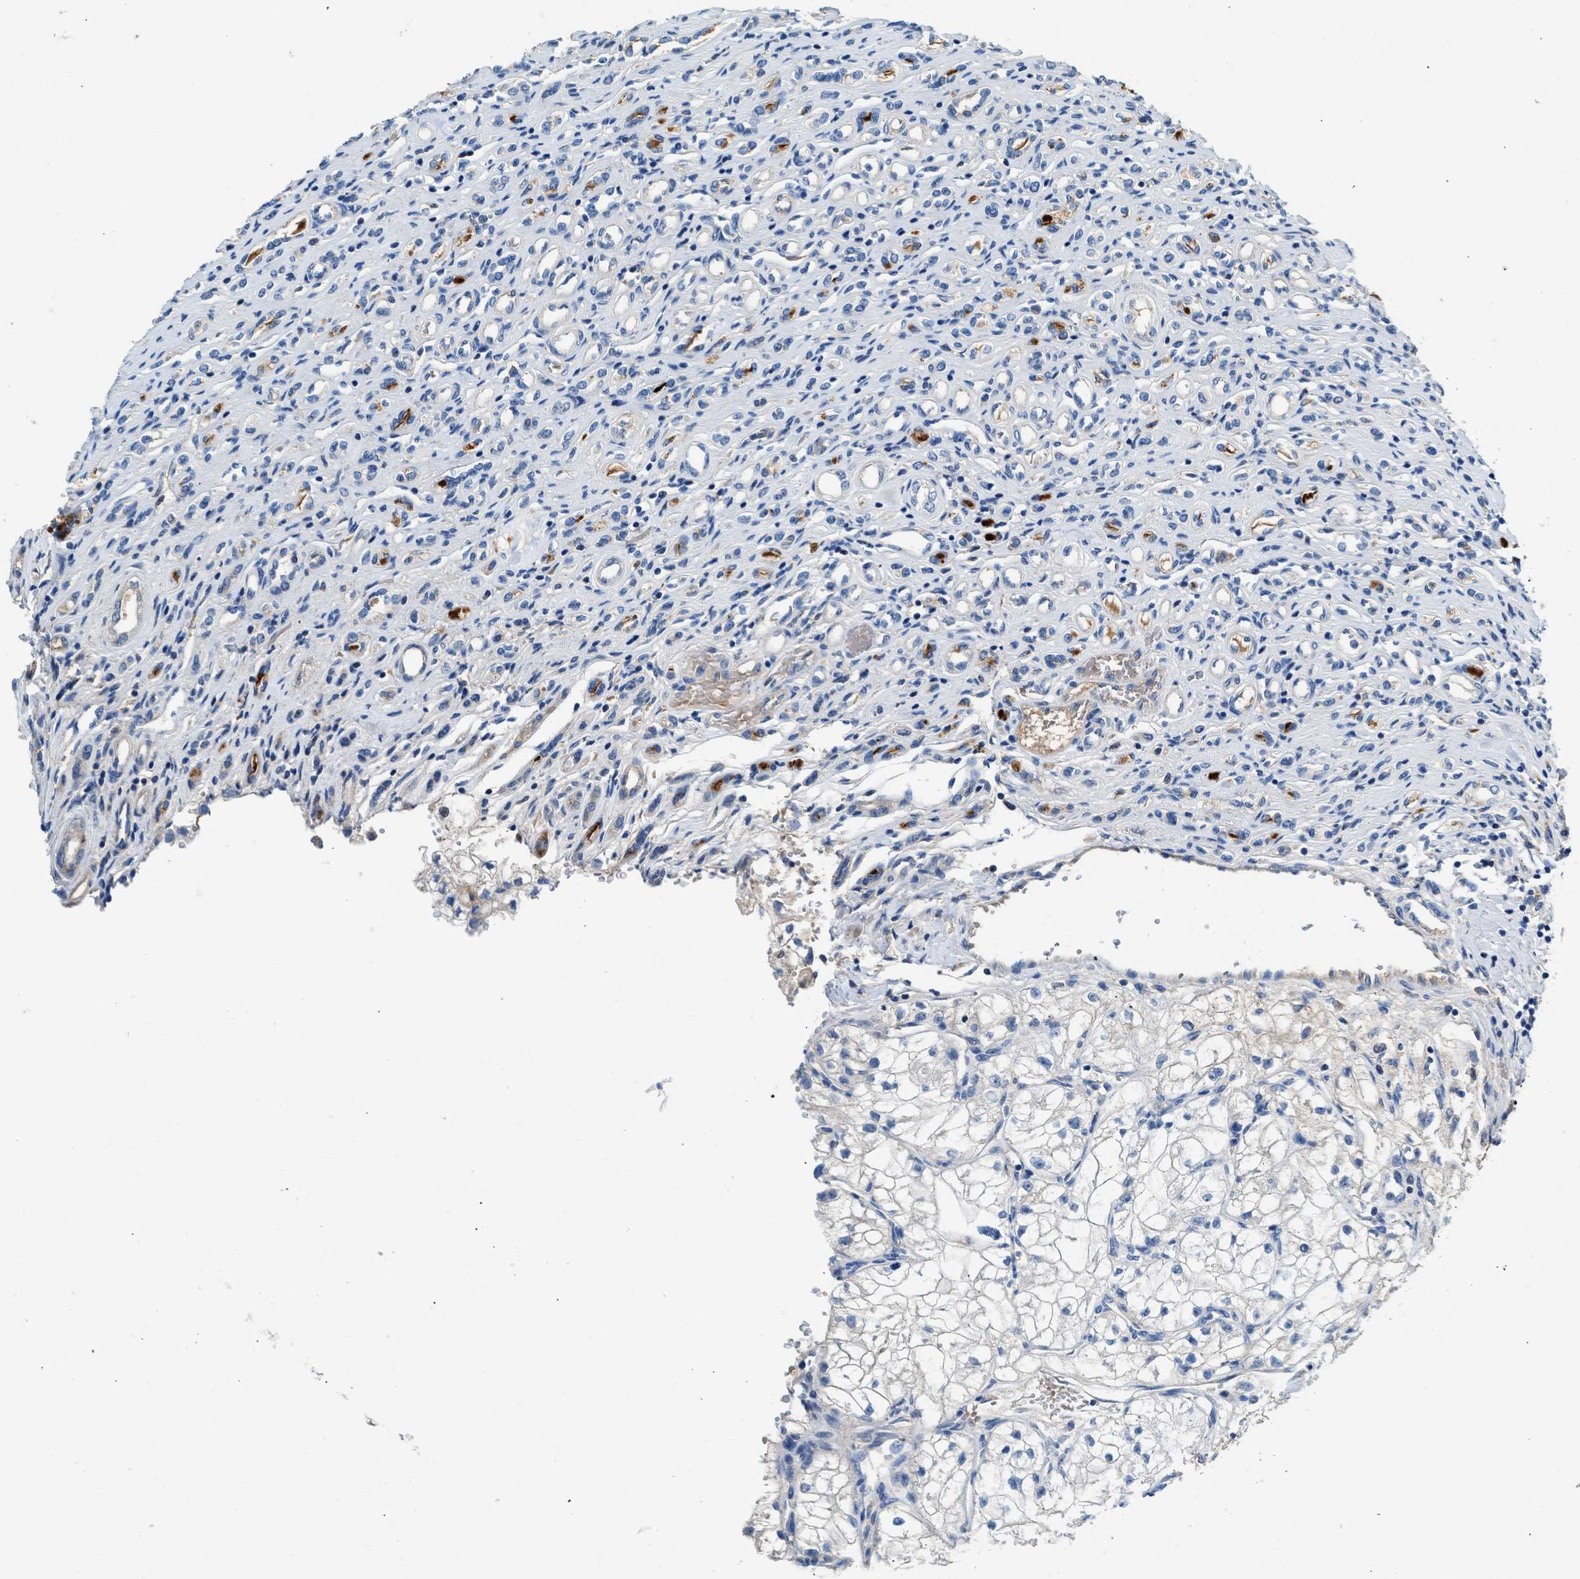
{"staining": {"intensity": "negative", "quantity": "none", "location": "none"}, "tissue": "renal cancer", "cell_type": "Tumor cells", "image_type": "cancer", "snomed": [{"axis": "morphology", "description": "Adenocarcinoma, NOS"}, {"axis": "topography", "description": "Kidney"}], "caption": "Immunohistochemistry (IHC) of human adenocarcinoma (renal) displays no expression in tumor cells.", "gene": "RWDD2B", "patient": {"sex": "female", "age": 70}}